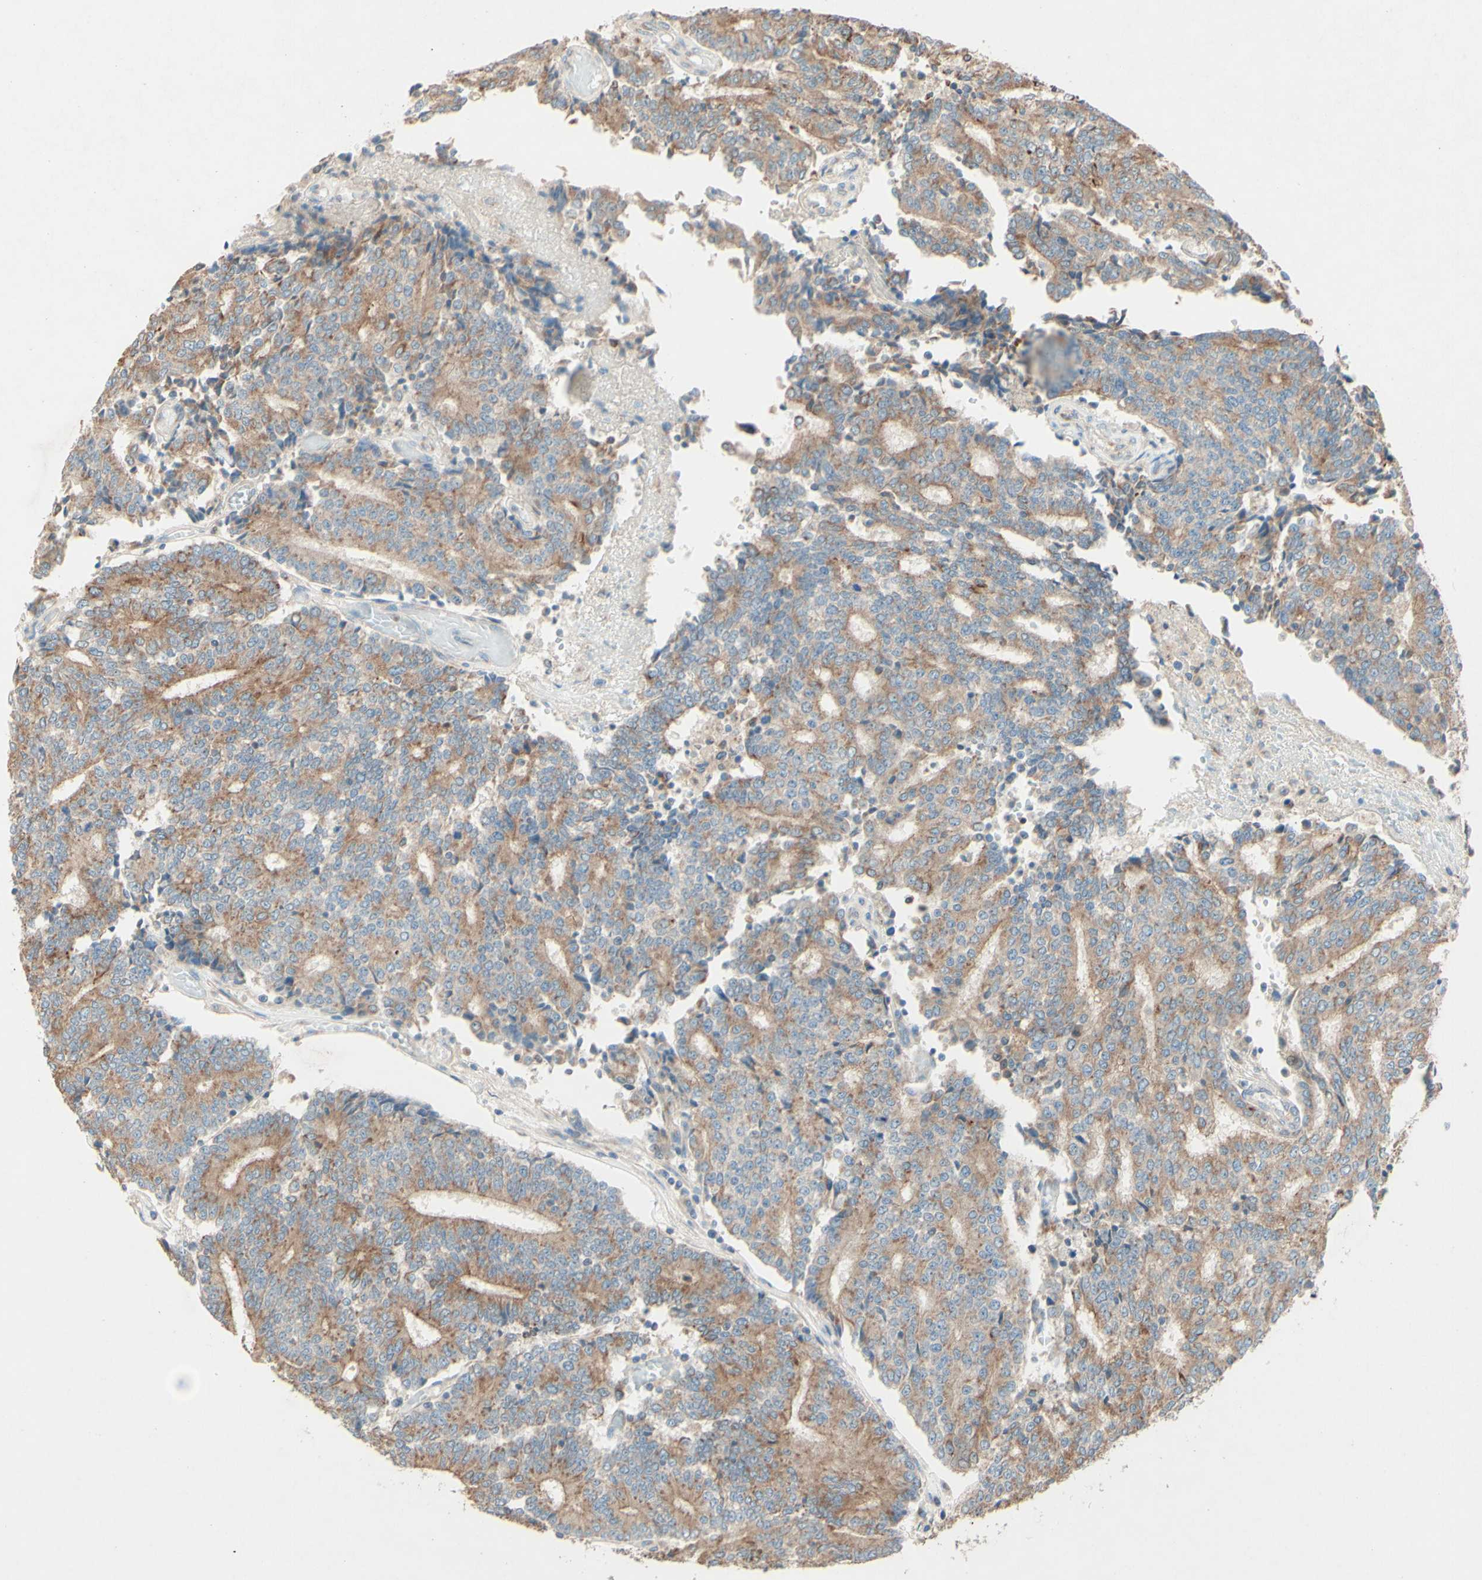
{"staining": {"intensity": "weak", "quantity": ">75%", "location": "cytoplasmic/membranous"}, "tissue": "prostate cancer", "cell_type": "Tumor cells", "image_type": "cancer", "snomed": [{"axis": "morphology", "description": "Normal tissue, NOS"}, {"axis": "morphology", "description": "Adenocarcinoma, High grade"}, {"axis": "topography", "description": "Prostate"}, {"axis": "topography", "description": "Seminal veicle"}], "caption": "Protein expression analysis of prostate cancer demonstrates weak cytoplasmic/membranous expression in approximately >75% of tumor cells.", "gene": "MTM1", "patient": {"sex": "male", "age": 55}}